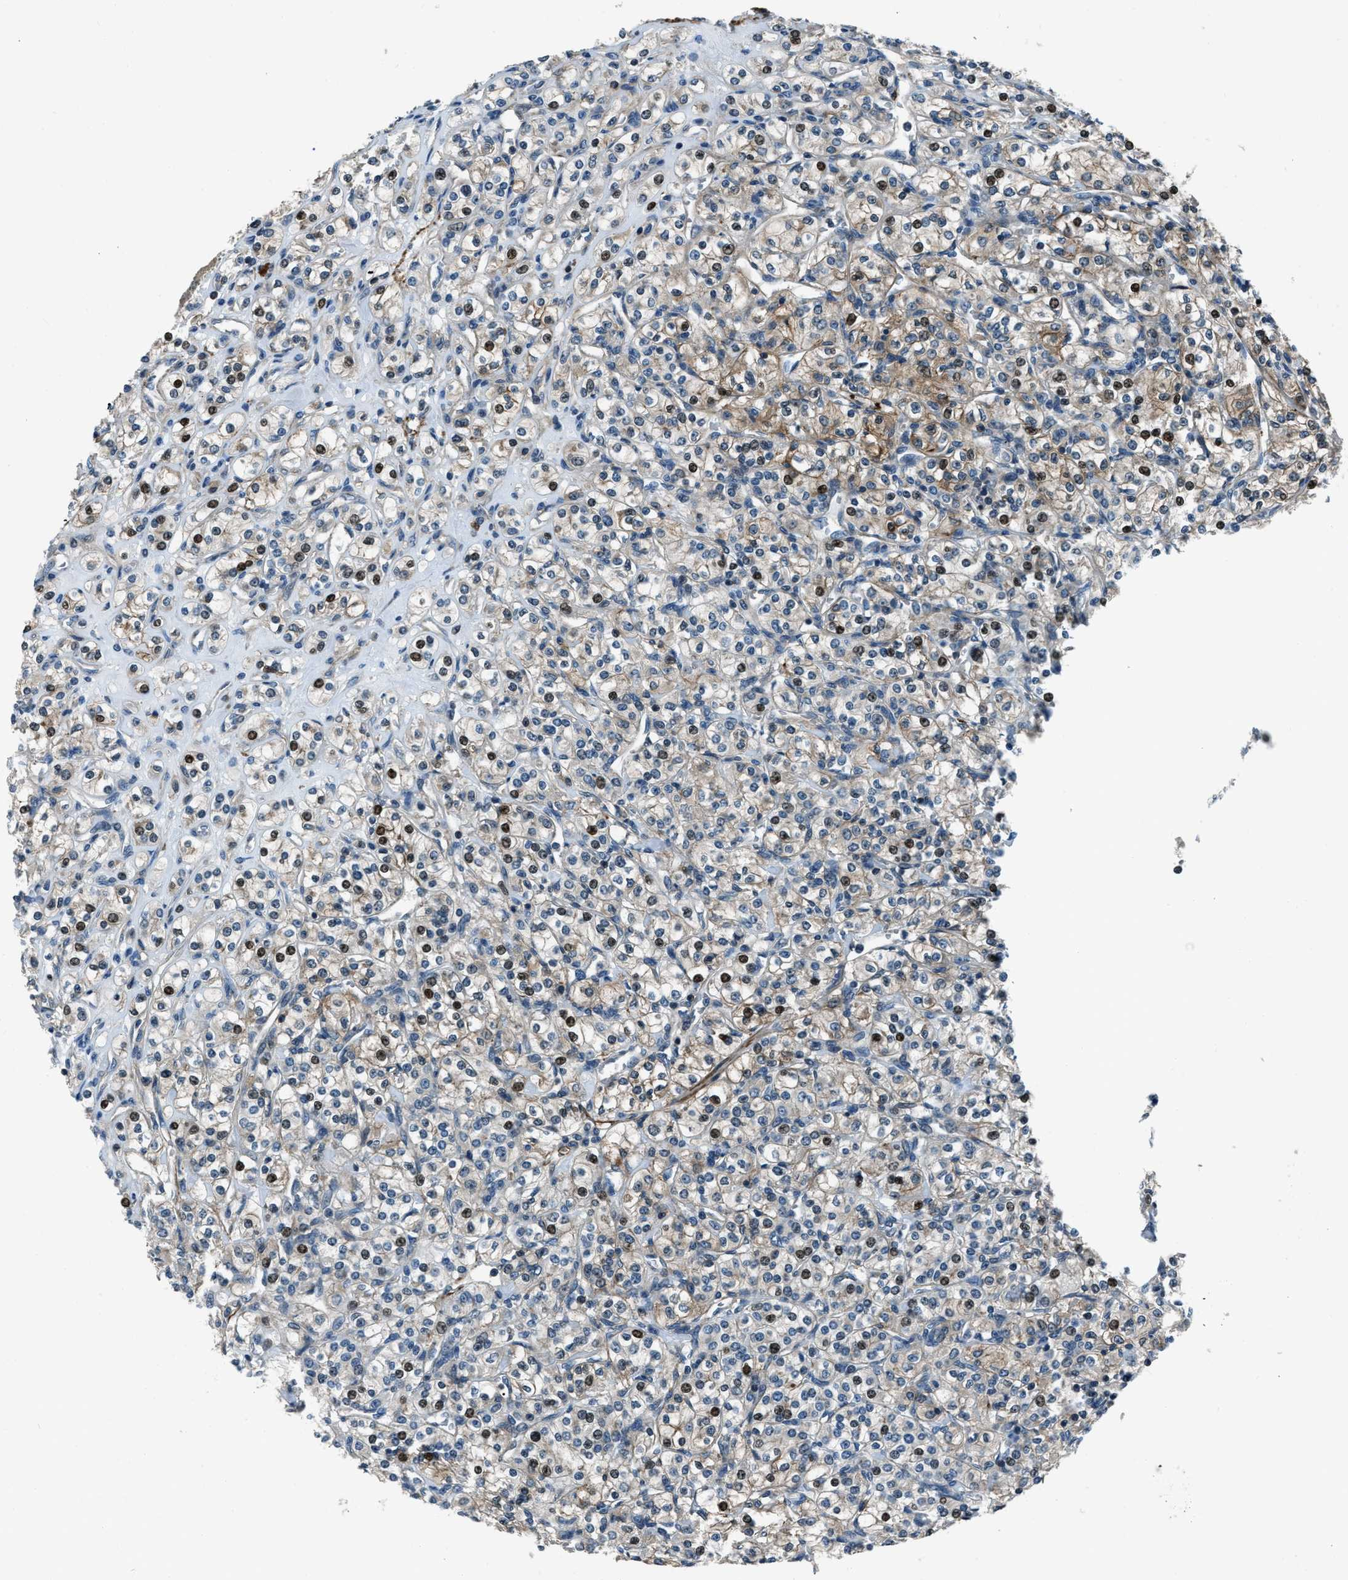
{"staining": {"intensity": "strong", "quantity": "25%-75%", "location": "nuclear"}, "tissue": "renal cancer", "cell_type": "Tumor cells", "image_type": "cancer", "snomed": [{"axis": "morphology", "description": "Adenocarcinoma, NOS"}, {"axis": "topography", "description": "Kidney"}], "caption": "There is high levels of strong nuclear staining in tumor cells of renal cancer, as demonstrated by immunohistochemical staining (brown color).", "gene": "NUDCD3", "patient": {"sex": "male", "age": 77}}